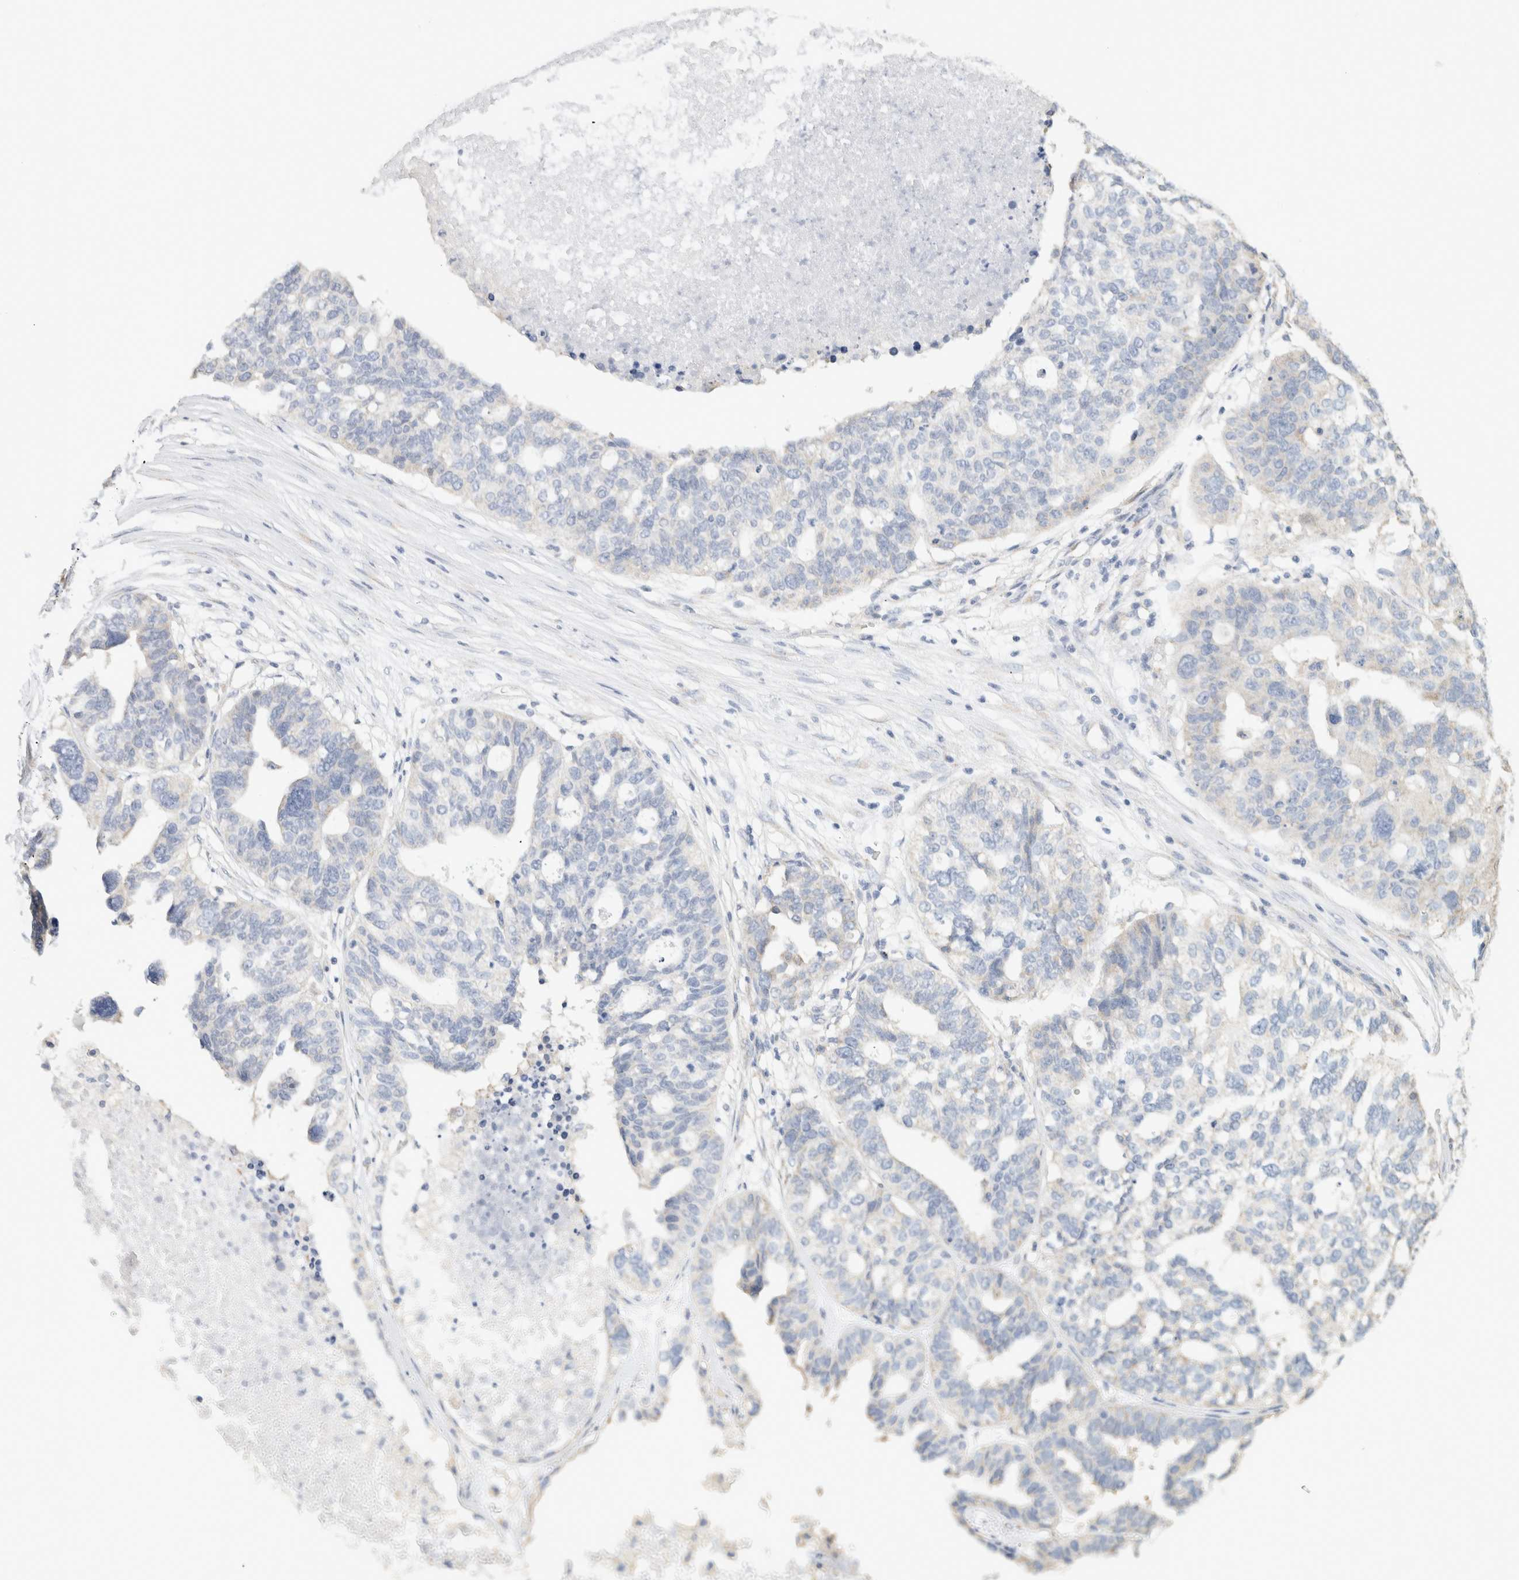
{"staining": {"intensity": "negative", "quantity": "none", "location": "none"}, "tissue": "ovarian cancer", "cell_type": "Tumor cells", "image_type": "cancer", "snomed": [{"axis": "morphology", "description": "Cystadenocarcinoma, serous, NOS"}, {"axis": "topography", "description": "Ovary"}], "caption": "A micrograph of human ovarian serous cystadenocarcinoma is negative for staining in tumor cells.", "gene": "NEFM", "patient": {"sex": "female", "age": 59}}